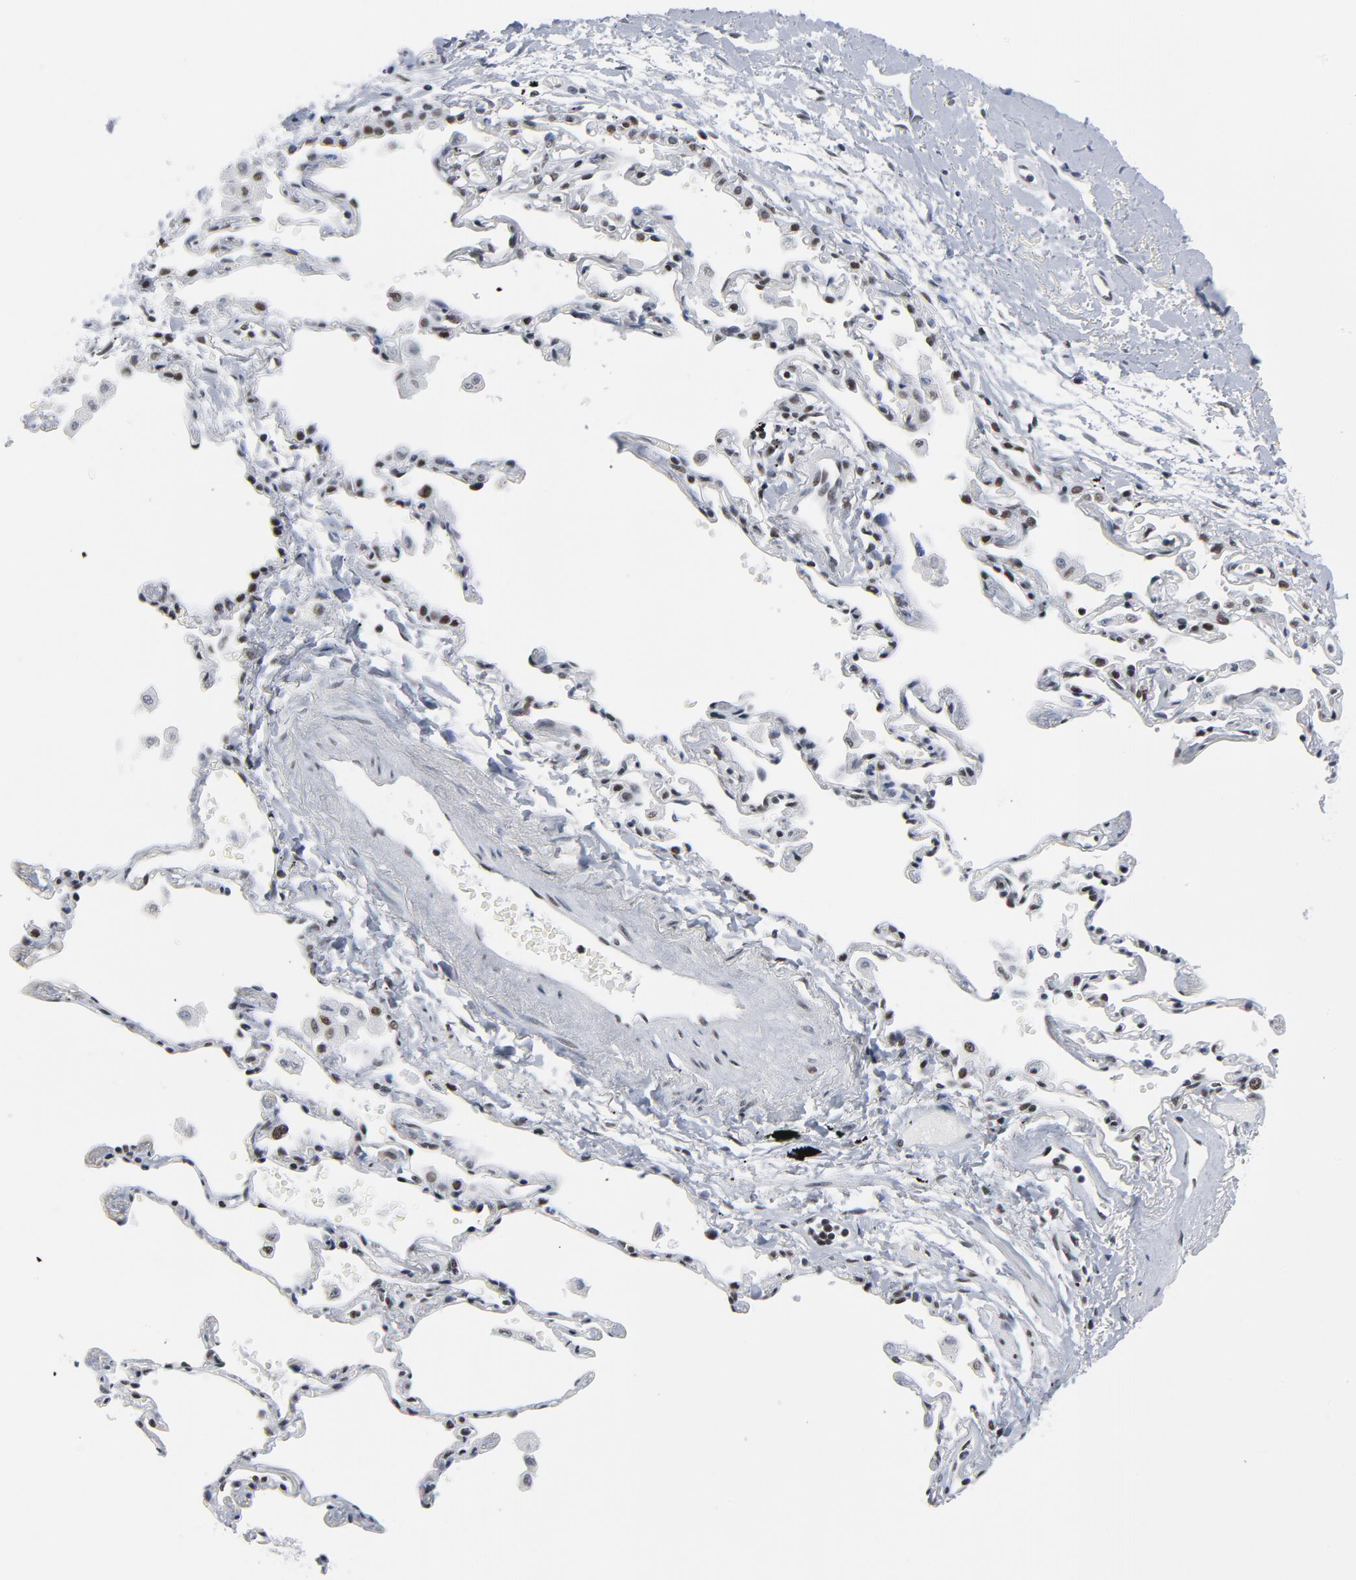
{"staining": {"intensity": "weak", "quantity": ">75%", "location": "nuclear"}, "tissue": "adipose tissue", "cell_type": "Adipocytes", "image_type": "normal", "snomed": [{"axis": "morphology", "description": "Normal tissue, NOS"}, {"axis": "morphology", "description": "Adenocarcinoma, NOS"}, {"axis": "topography", "description": "Cartilage tissue"}, {"axis": "topography", "description": "Bronchus"}, {"axis": "topography", "description": "Lung"}], "caption": "Protein expression analysis of benign human adipose tissue reveals weak nuclear expression in about >75% of adipocytes. (brown staining indicates protein expression, while blue staining denotes nuclei).", "gene": "CSTF2", "patient": {"sex": "female", "age": 67}}